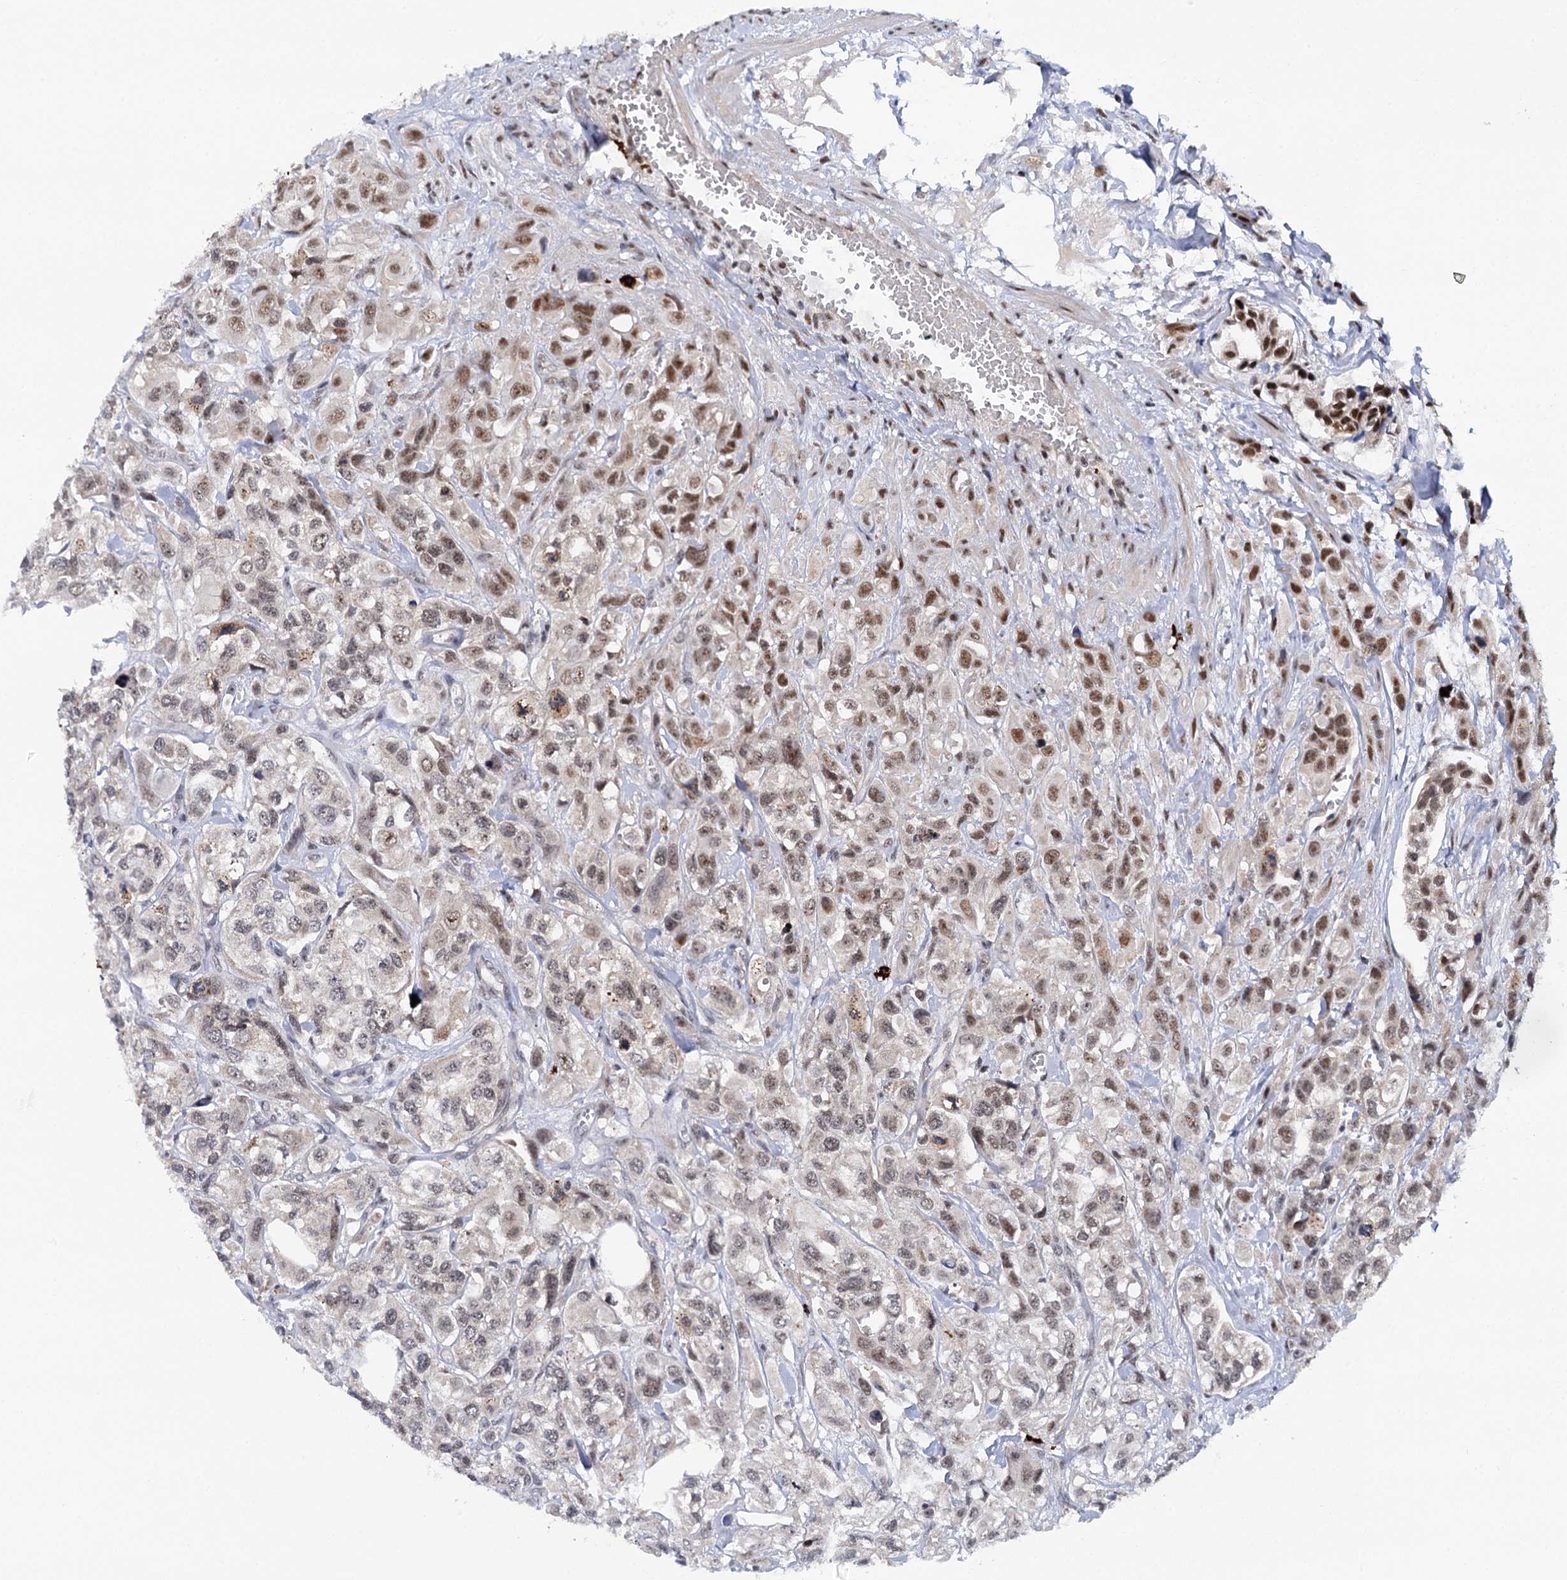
{"staining": {"intensity": "moderate", "quantity": "<25%", "location": "nuclear"}, "tissue": "urothelial cancer", "cell_type": "Tumor cells", "image_type": "cancer", "snomed": [{"axis": "morphology", "description": "Urothelial carcinoma, High grade"}, {"axis": "topography", "description": "Urinary bladder"}], "caption": "Protein staining by immunohistochemistry (IHC) reveals moderate nuclear staining in approximately <25% of tumor cells in urothelial carcinoma (high-grade). (Stains: DAB (3,3'-diaminobenzidine) in brown, nuclei in blue, Microscopy: brightfield microscopy at high magnification).", "gene": "BUD13", "patient": {"sex": "male", "age": 67}}